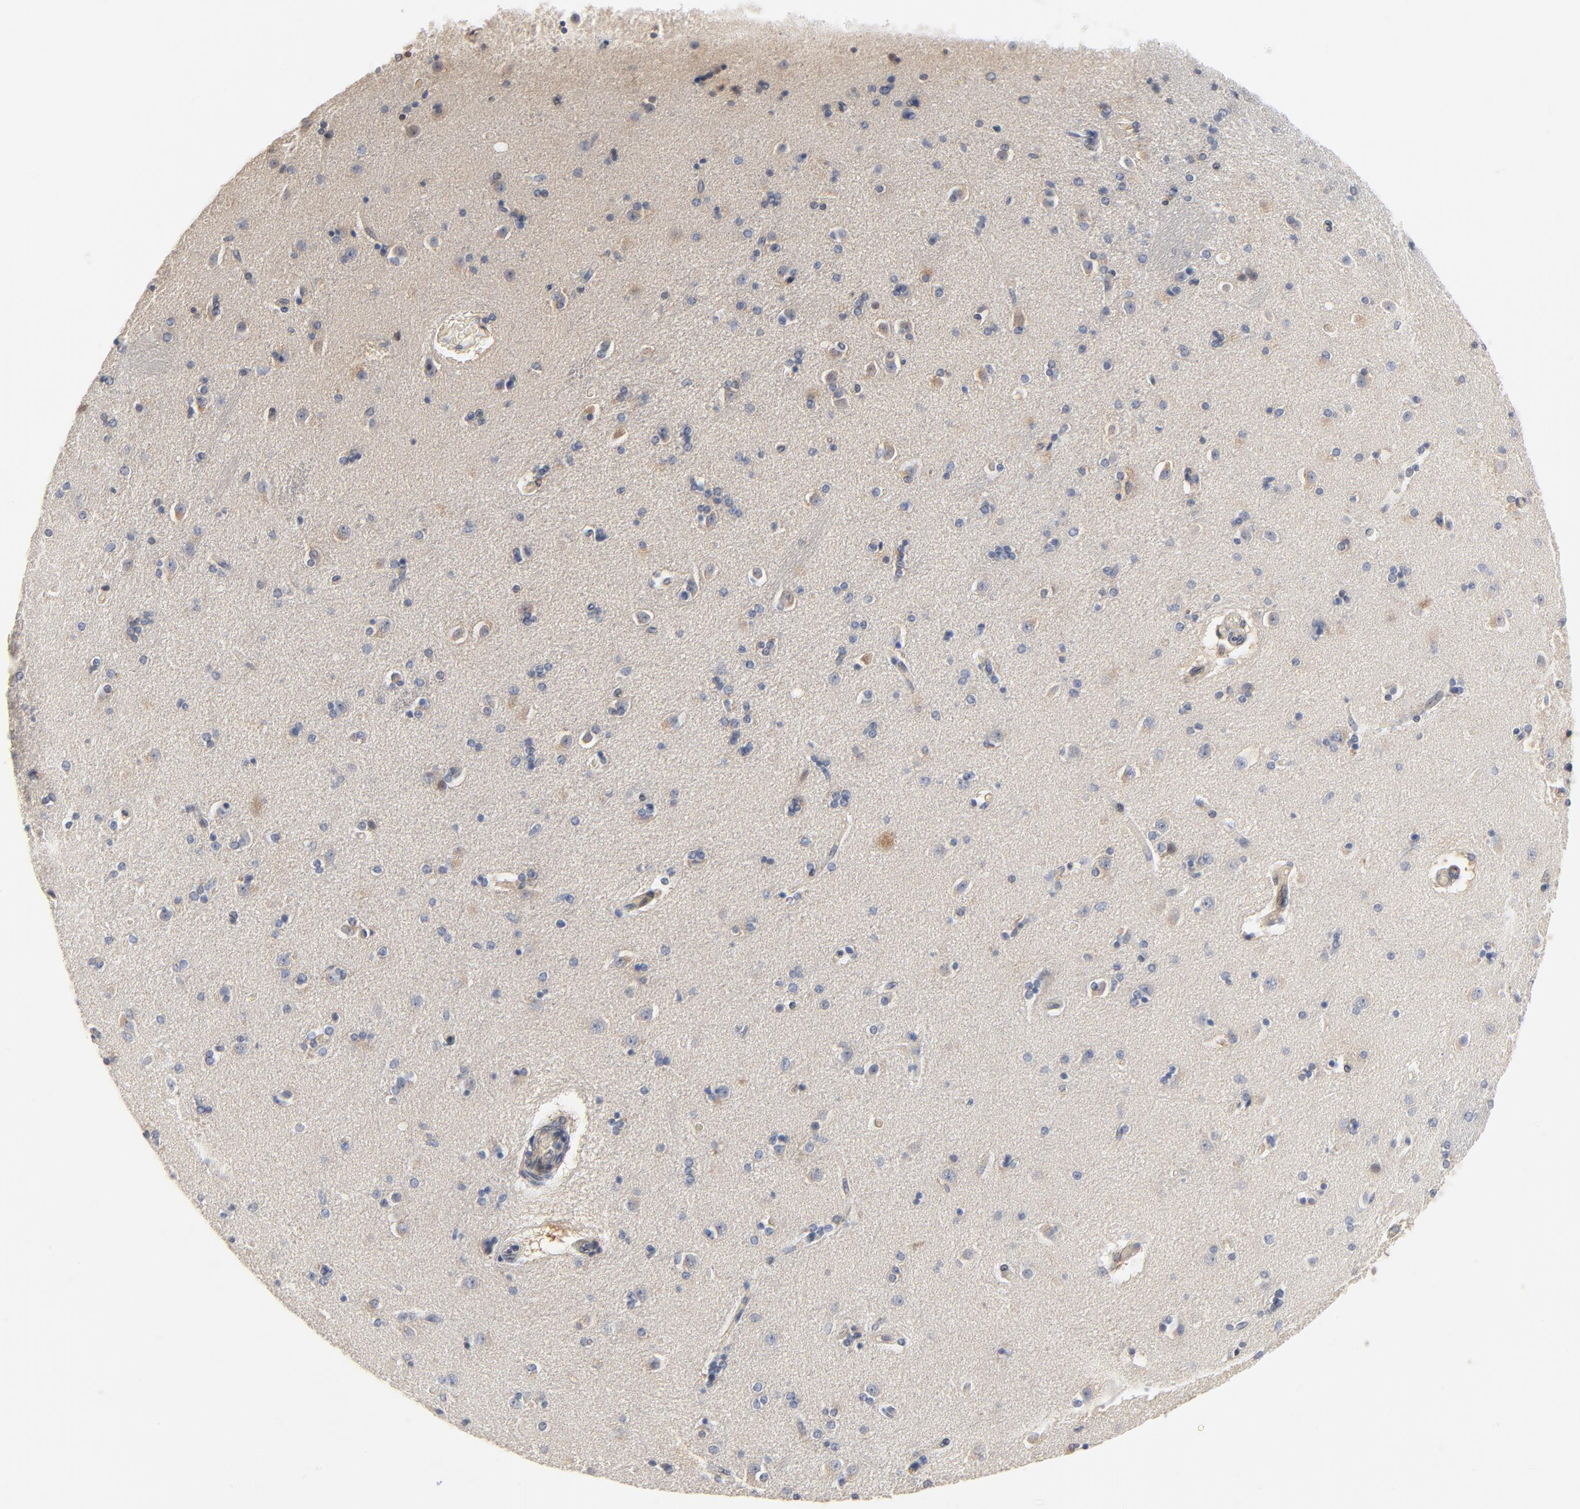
{"staining": {"intensity": "weak", "quantity": "25%-75%", "location": "cytoplasmic/membranous"}, "tissue": "caudate", "cell_type": "Glial cells", "image_type": "normal", "snomed": [{"axis": "morphology", "description": "Normal tissue, NOS"}, {"axis": "topography", "description": "Lateral ventricle wall"}], "caption": "Protein expression analysis of unremarkable human caudate reveals weak cytoplasmic/membranous staining in about 25%-75% of glial cells.", "gene": "EPCAM", "patient": {"sex": "female", "age": 54}}